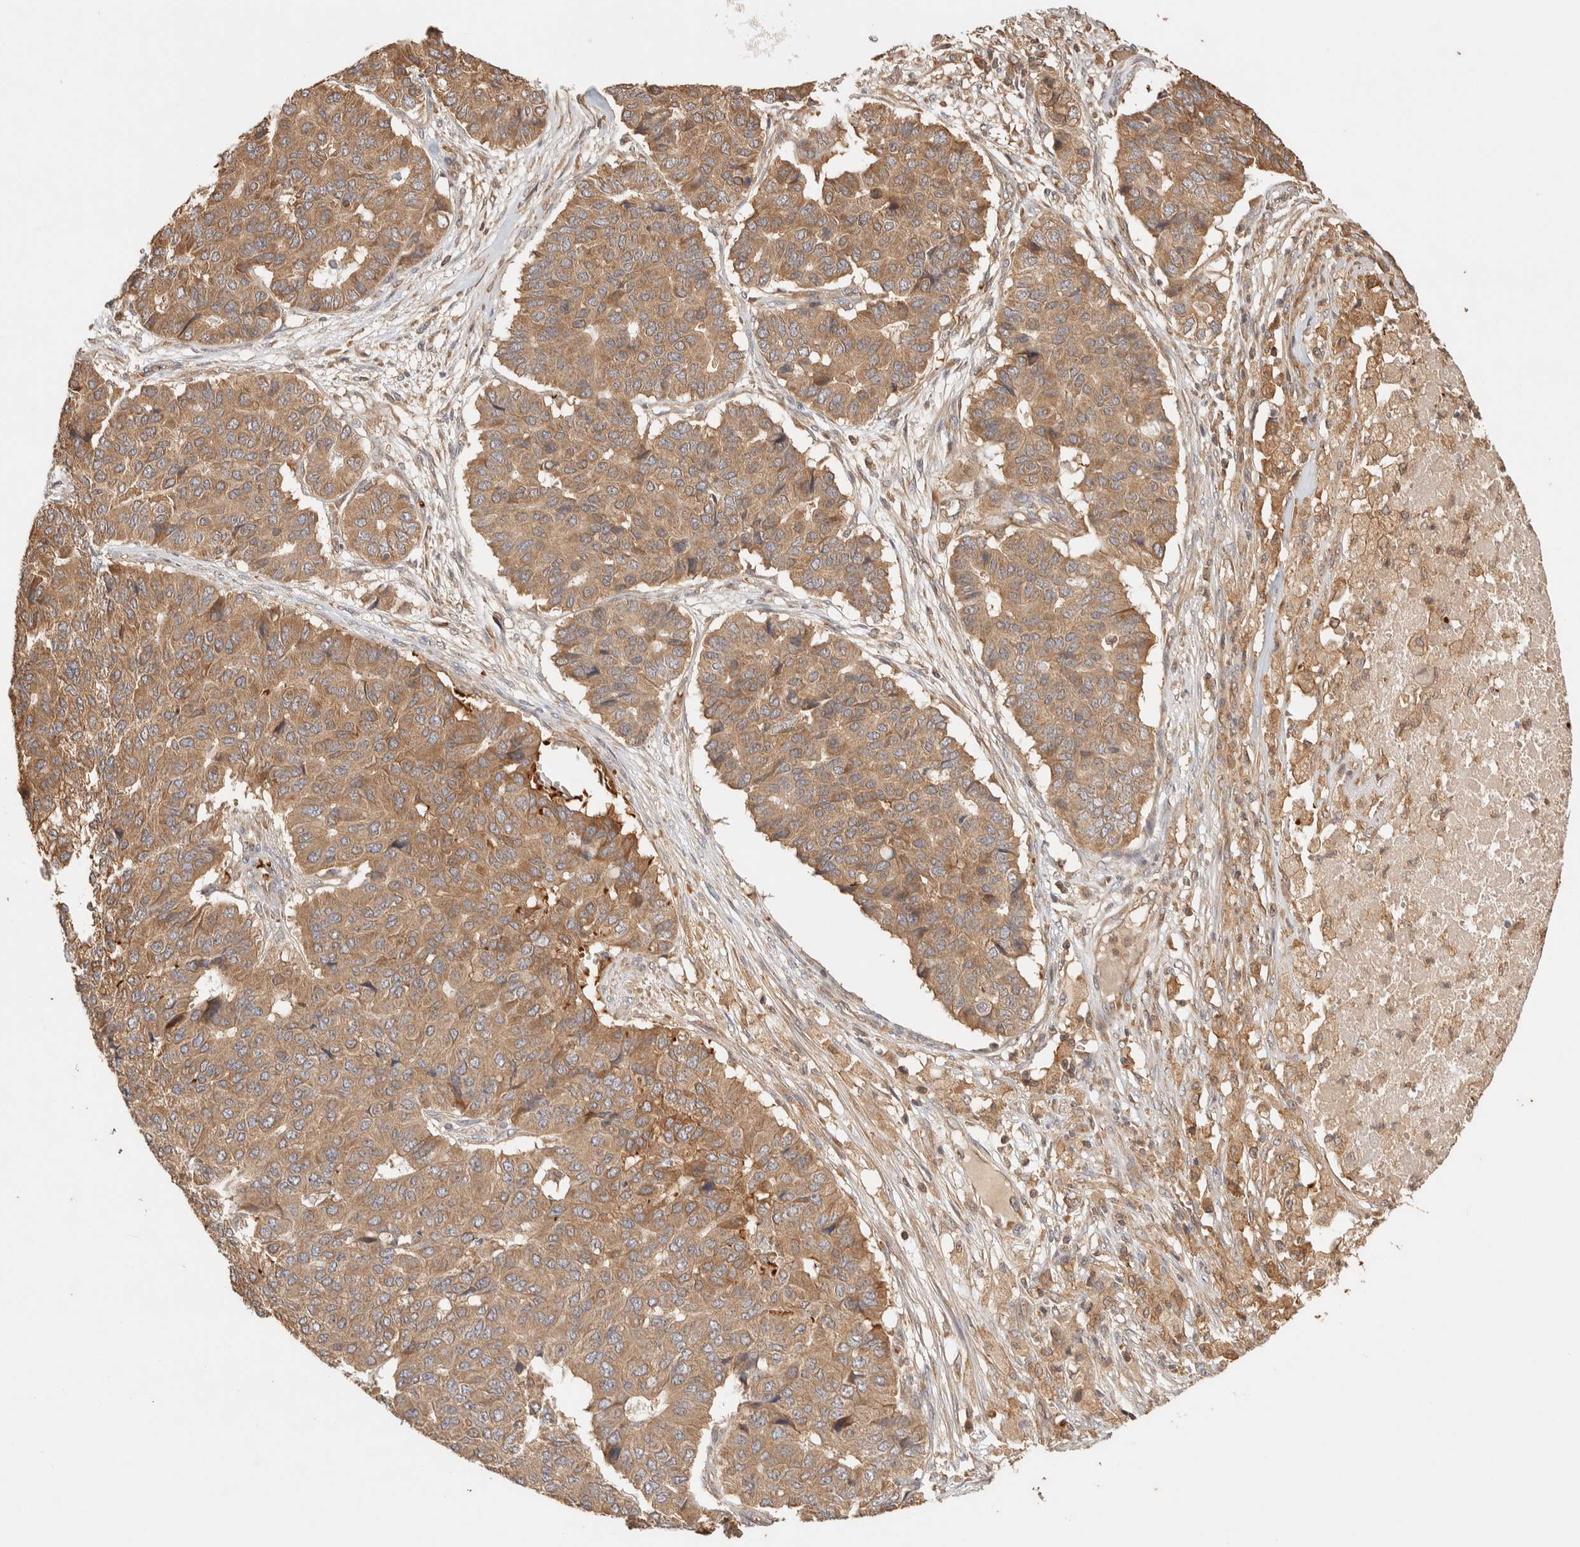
{"staining": {"intensity": "moderate", "quantity": ">75%", "location": "cytoplasmic/membranous"}, "tissue": "pancreatic cancer", "cell_type": "Tumor cells", "image_type": "cancer", "snomed": [{"axis": "morphology", "description": "Adenocarcinoma, NOS"}, {"axis": "topography", "description": "Pancreas"}], "caption": "IHC histopathology image of neoplastic tissue: human adenocarcinoma (pancreatic) stained using immunohistochemistry (IHC) shows medium levels of moderate protein expression localized specifically in the cytoplasmic/membranous of tumor cells, appearing as a cytoplasmic/membranous brown color.", "gene": "TTI2", "patient": {"sex": "male", "age": 50}}